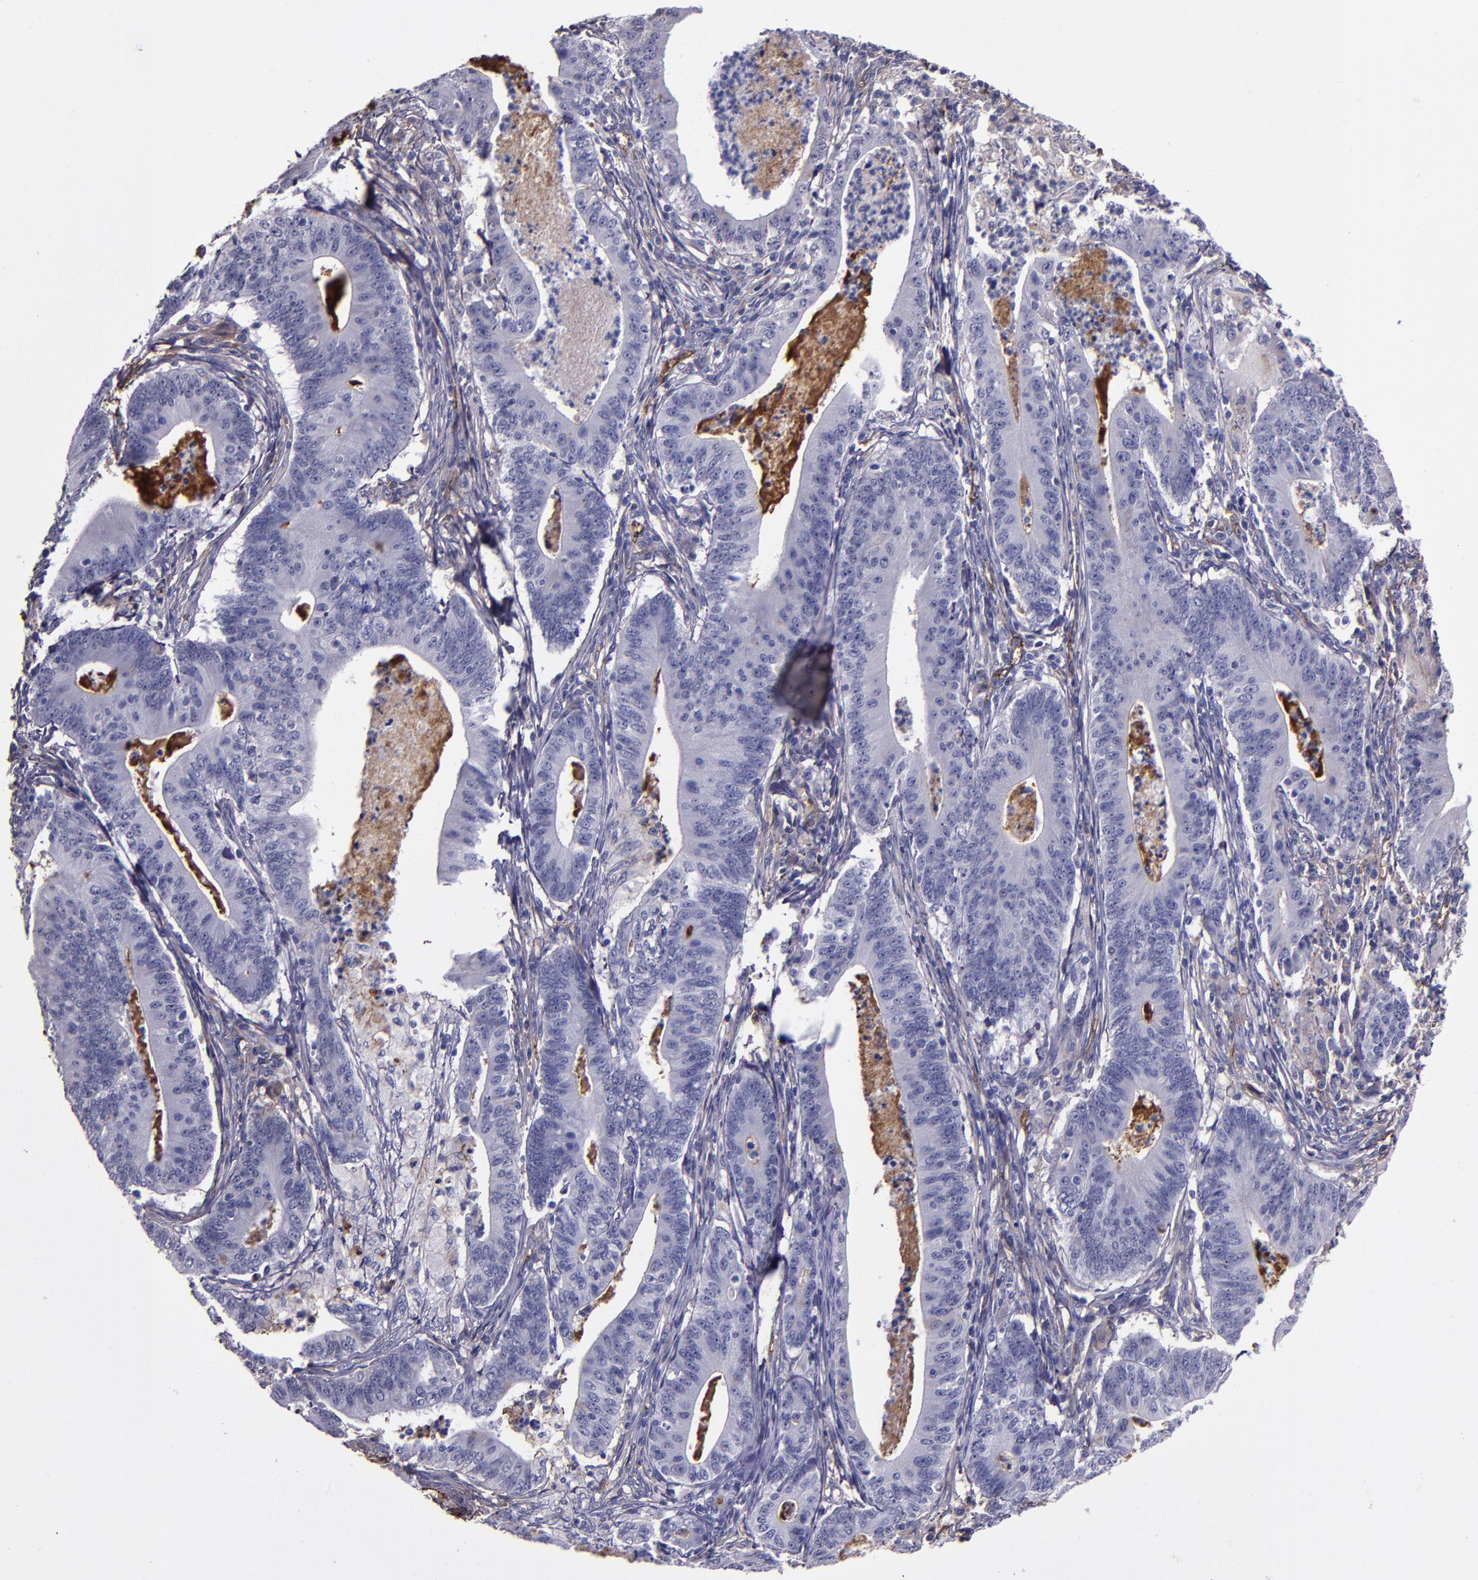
{"staining": {"intensity": "negative", "quantity": "none", "location": "none"}, "tissue": "stomach cancer", "cell_type": "Tumor cells", "image_type": "cancer", "snomed": [{"axis": "morphology", "description": "Adenocarcinoma, NOS"}, {"axis": "topography", "description": "Stomach, lower"}], "caption": "Immunohistochemistry of human stomach cancer displays no staining in tumor cells.", "gene": "A2M", "patient": {"sex": "female", "age": 86}}